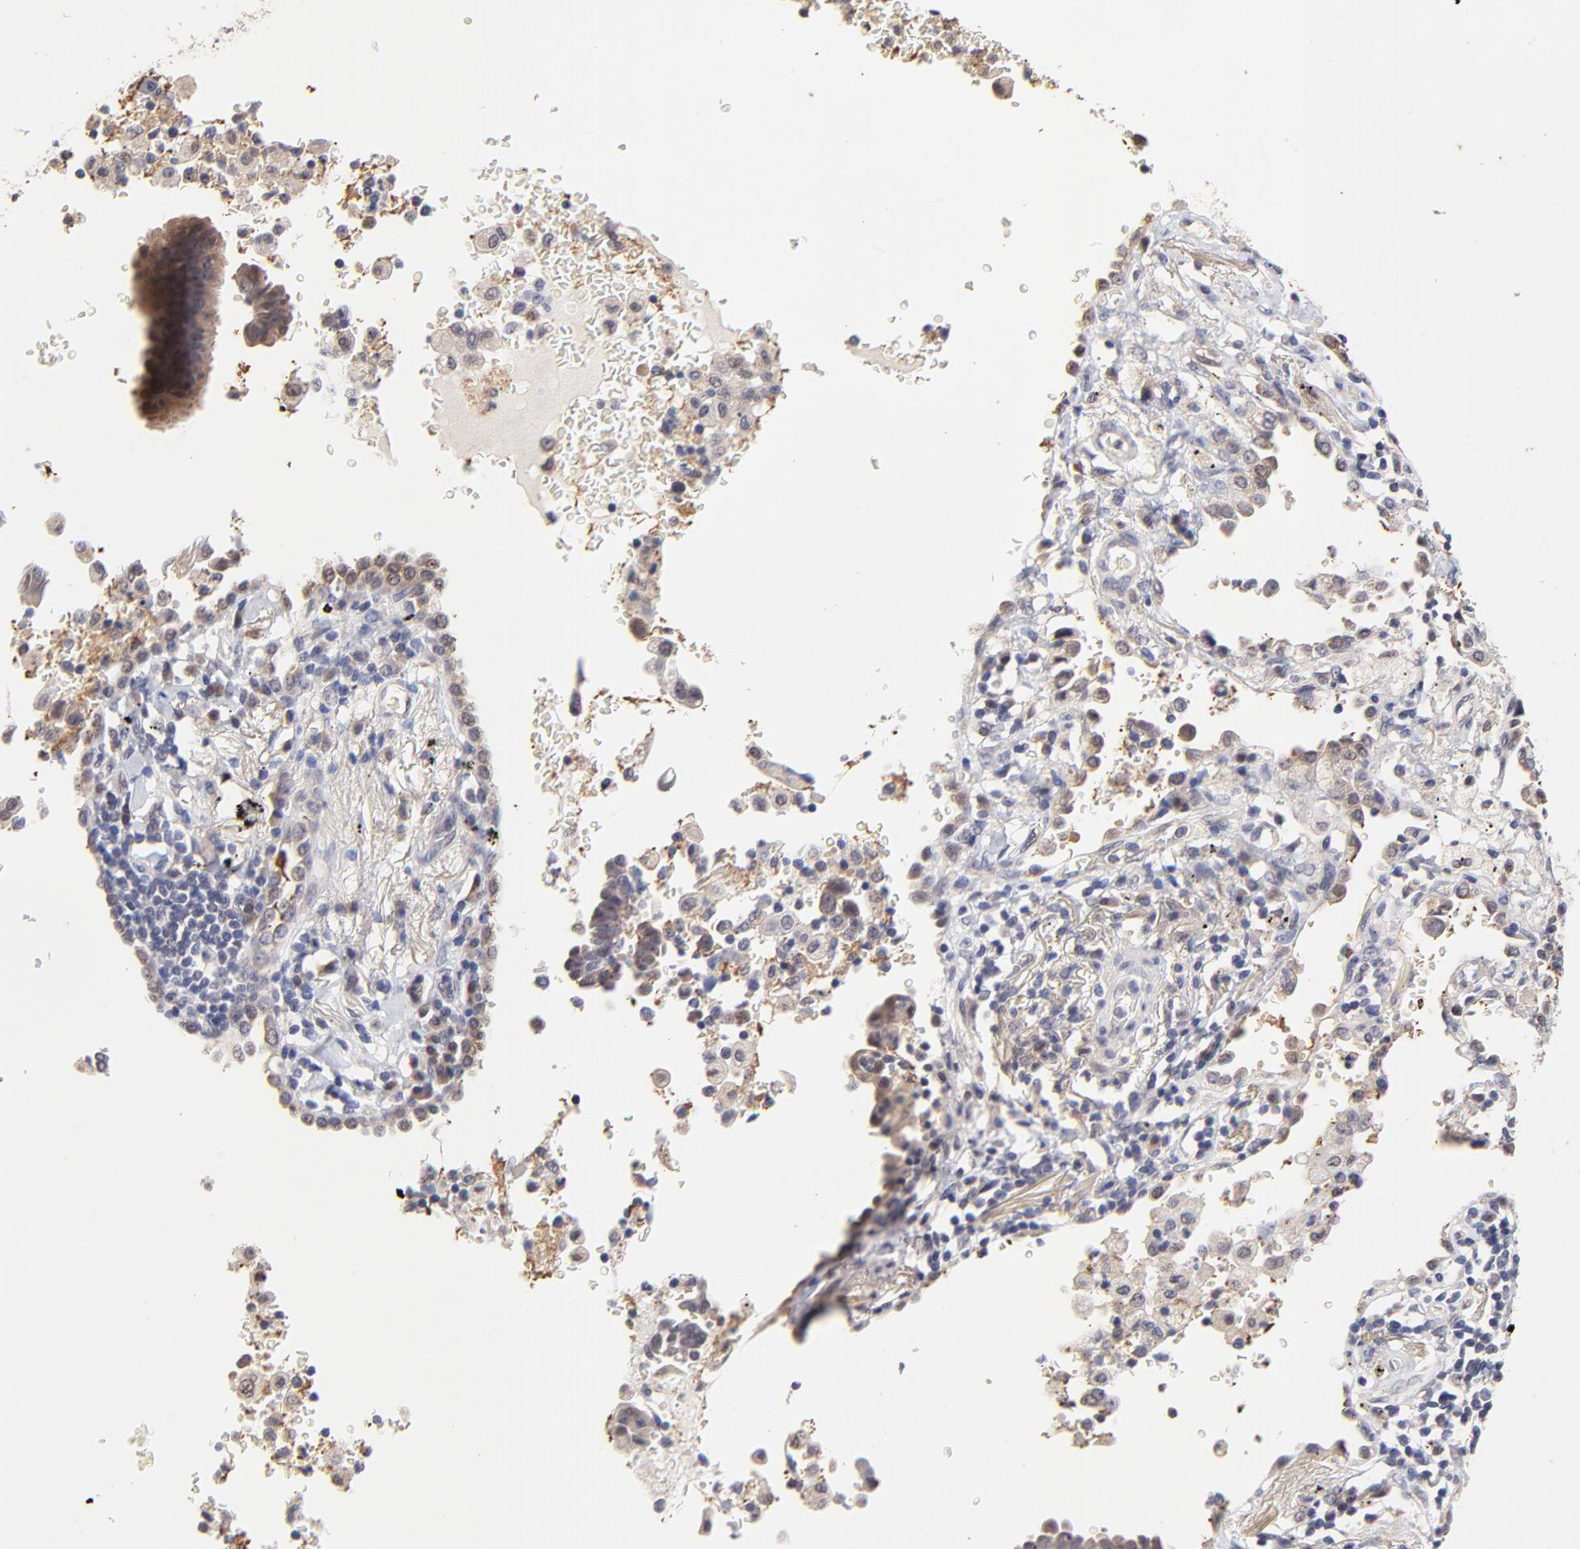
{"staining": {"intensity": "moderate", "quantity": ">75%", "location": "cytoplasmic/membranous"}, "tissue": "lung cancer", "cell_type": "Tumor cells", "image_type": "cancer", "snomed": [{"axis": "morphology", "description": "Adenocarcinoma, NOS"}, {"axis": "topography", "description": "Lung"}], "caption": "Brown immunohistochemical staining in lung cancer (adenocarcinoma) demonstrates moderate cytoplasmic/membranous expression in about >75% of tumor cells. (Brightfield microscopy of DAB IHC at high magnification).", "gene": "ZNF10", "patient": {"sex": "female", "age": 64}}